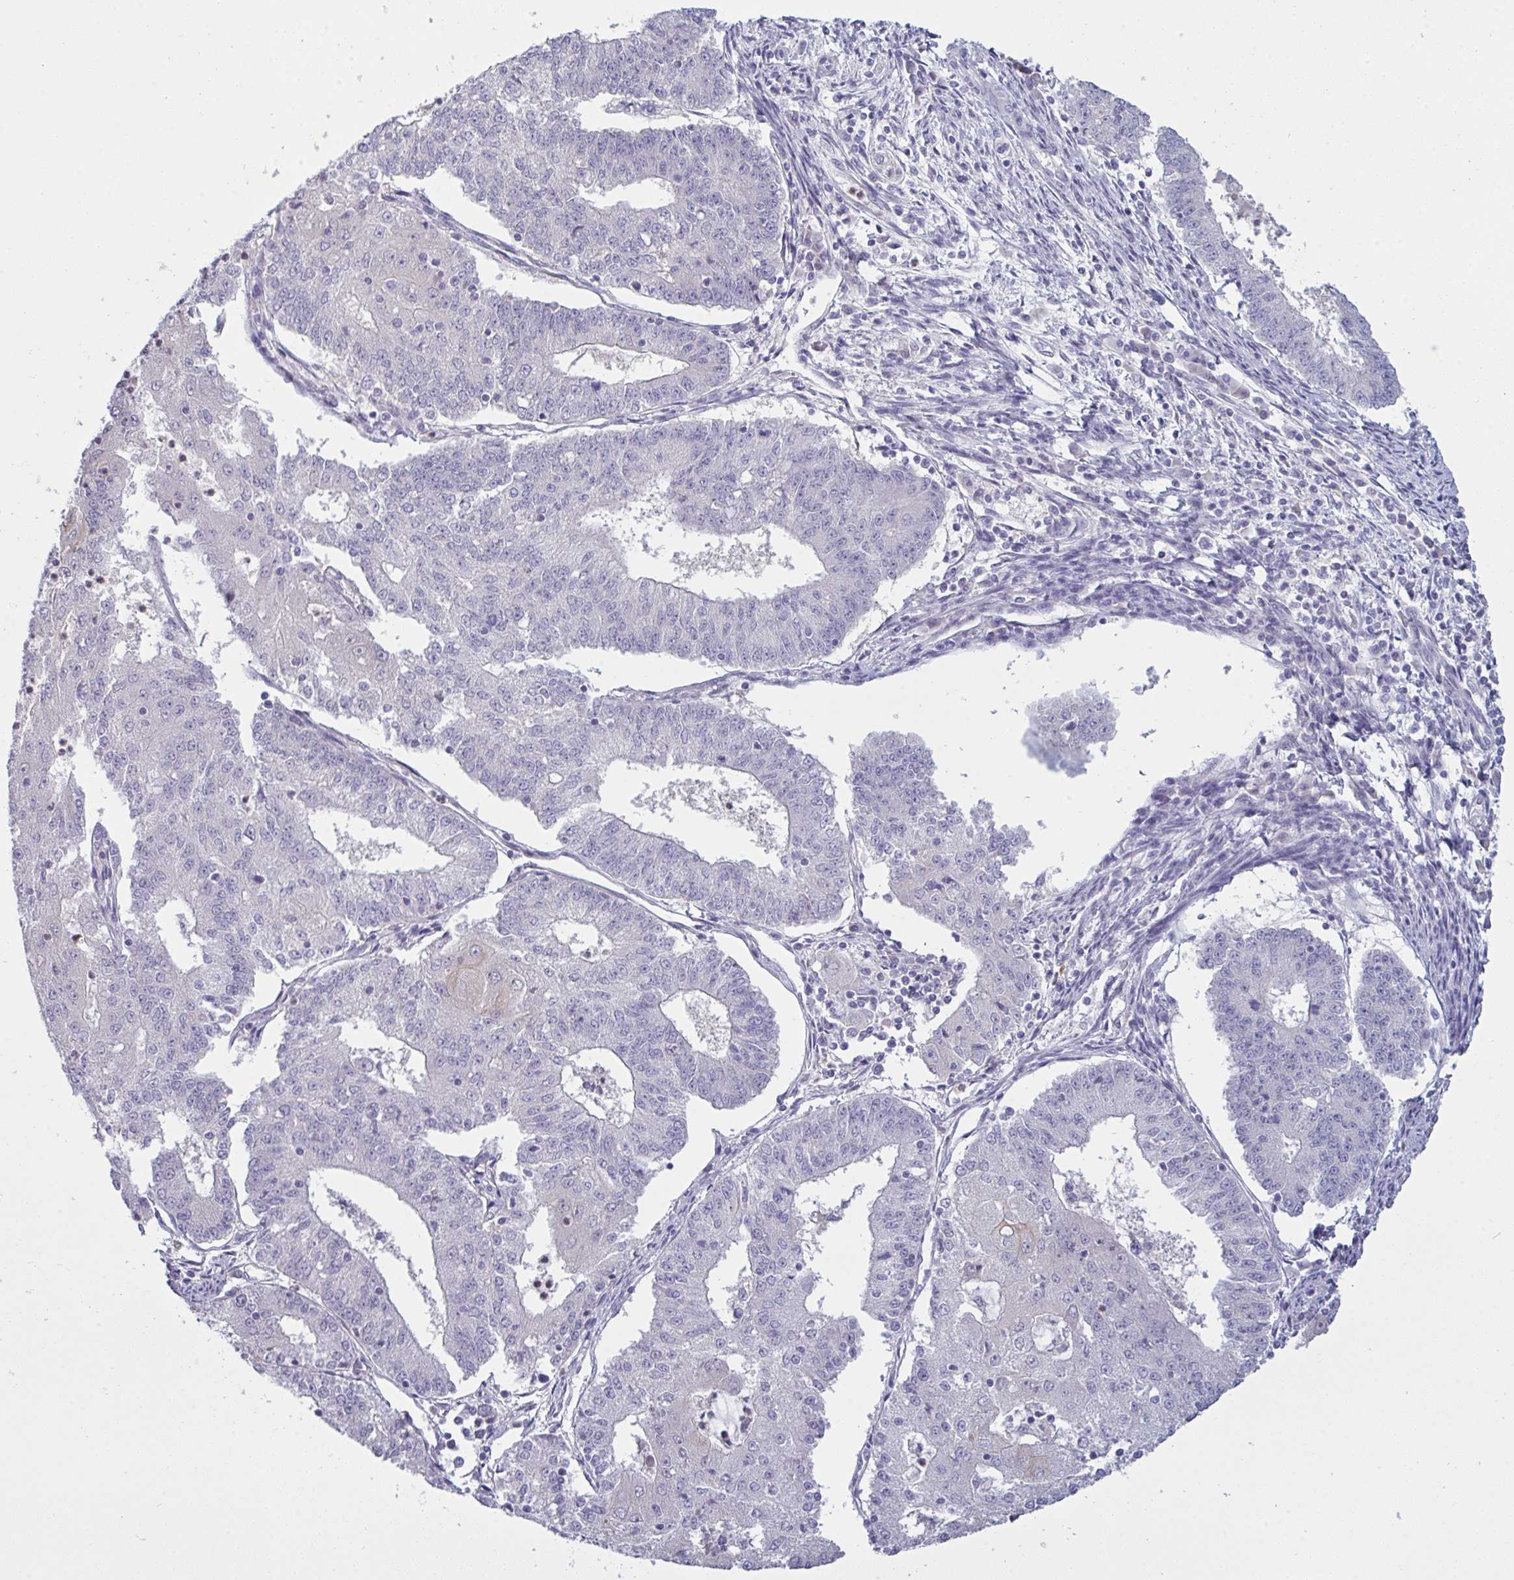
{"staining": {"intensity": "negative", "quantity": "none", "location": "none"}, "tissue": "endometrial cancer", "cell_type": "Tumor cells", "image_type": "cancer", "snomed": [{"axis": "morphology", "description": "Adenocarcinoma, NOS"}, {"axis": "topography", "description": "Endometrium"}], "caption": "High magnification brightfield microscopy of endometrial cancer stained with DAB (brown) and counterstained with hematoxylin (blue): tumor cells show no significant expression. The staining is performed using DAB (3,3'-diaminobenzidine) brown chromogen with nuclei counter-stained in using hematoxylin.", "gene": "TENT5D", "patient": {"sex": "female", "age": 56}}